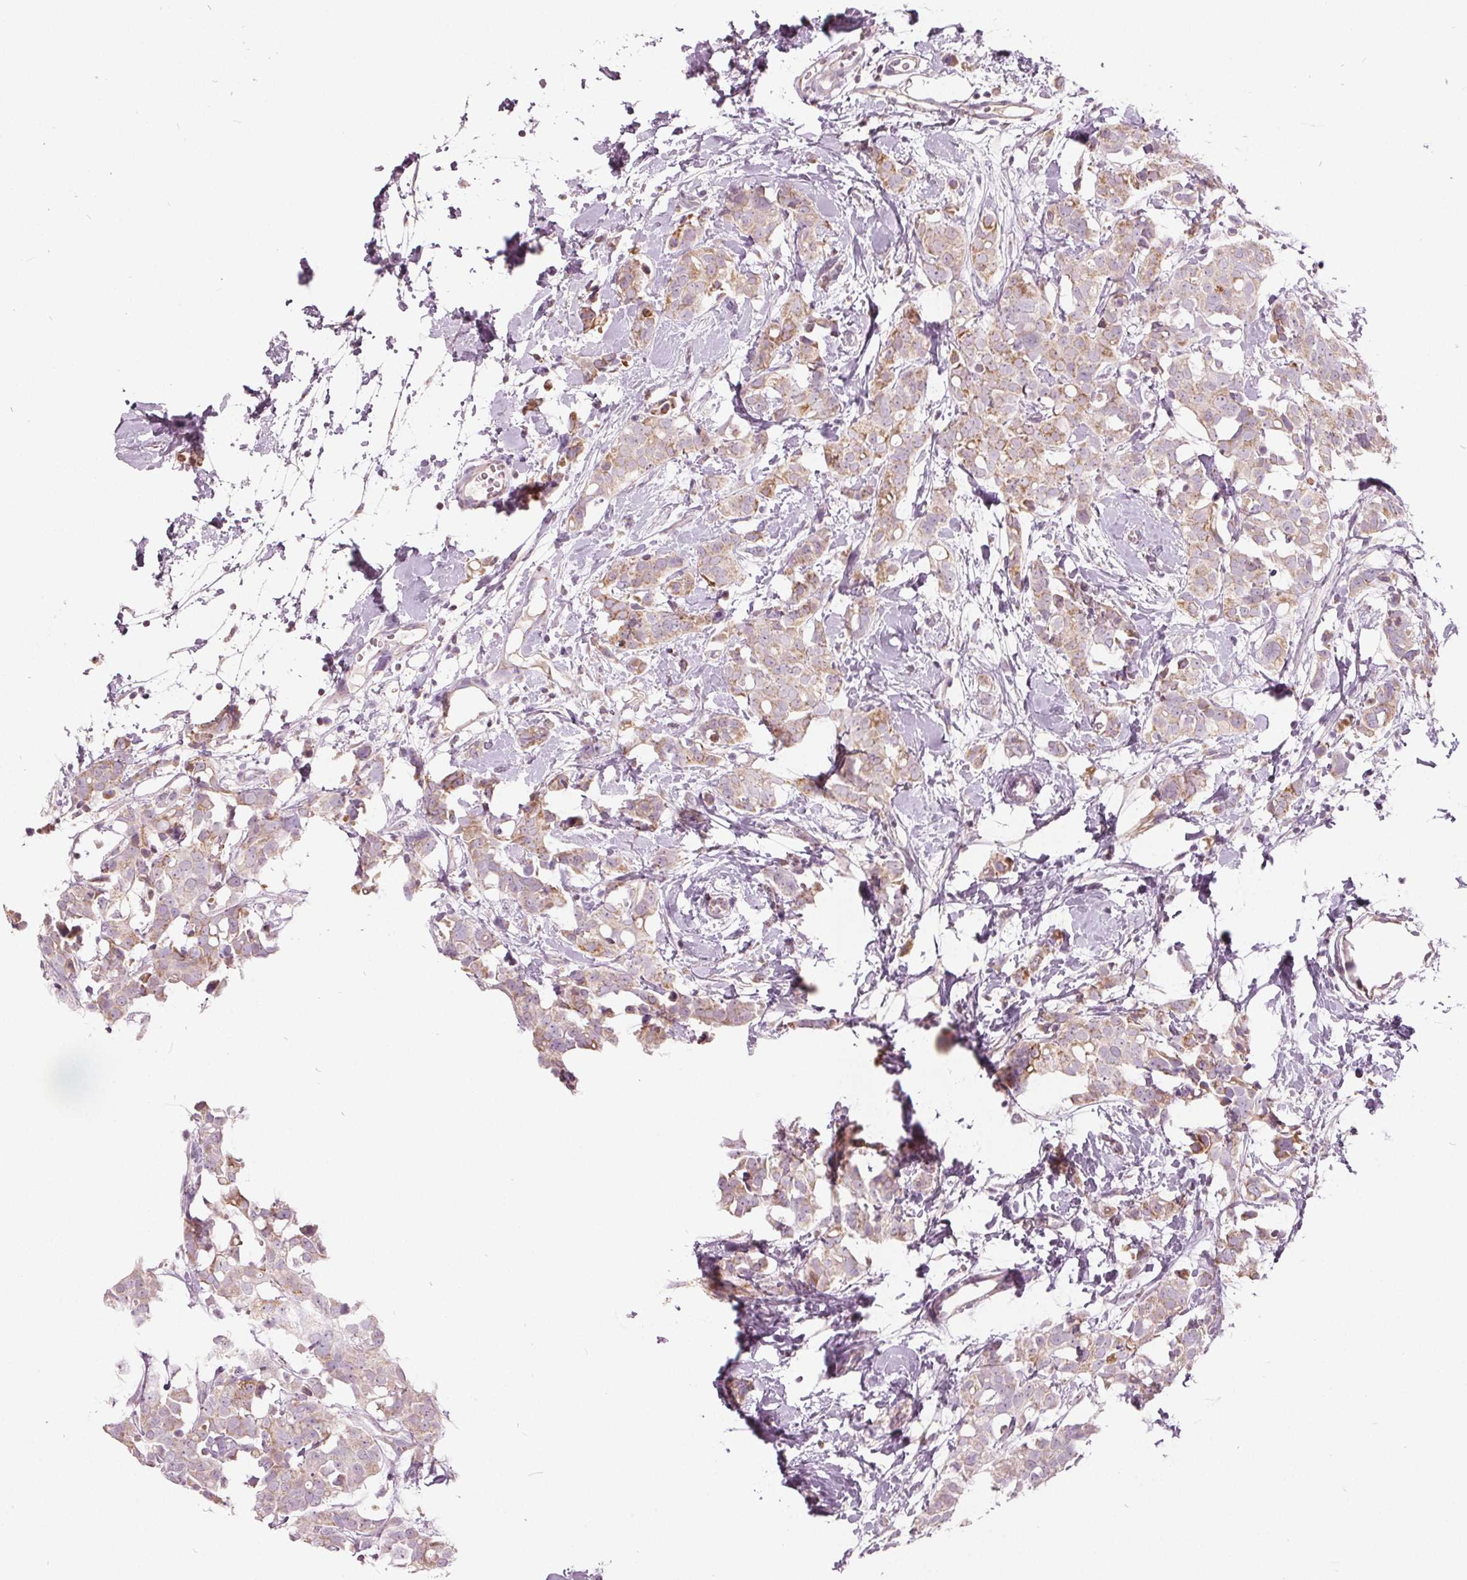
{"staining": {"intensity": "moderate", "quantity": ">75%", "location": "cytoplasmic/membranous"}, "tissue": "breast cancer", "cell_type": "Tumor cells", "image_type": "cancer", "snomed": [{"axis": "morphology", "description": "Duct carcinoma"}, {"axis": "topography", "description": "Breast"}], "caption": "Moderate cytoplasmic/membranous protein positivity is identified in approximately >75% of tumor cells in breast cancer (intraductal carcinoma). (IHC, brightfield microscopy, high magnification).", "gene": "ECI2", "patient": {"sex": "female", "age": 40}}